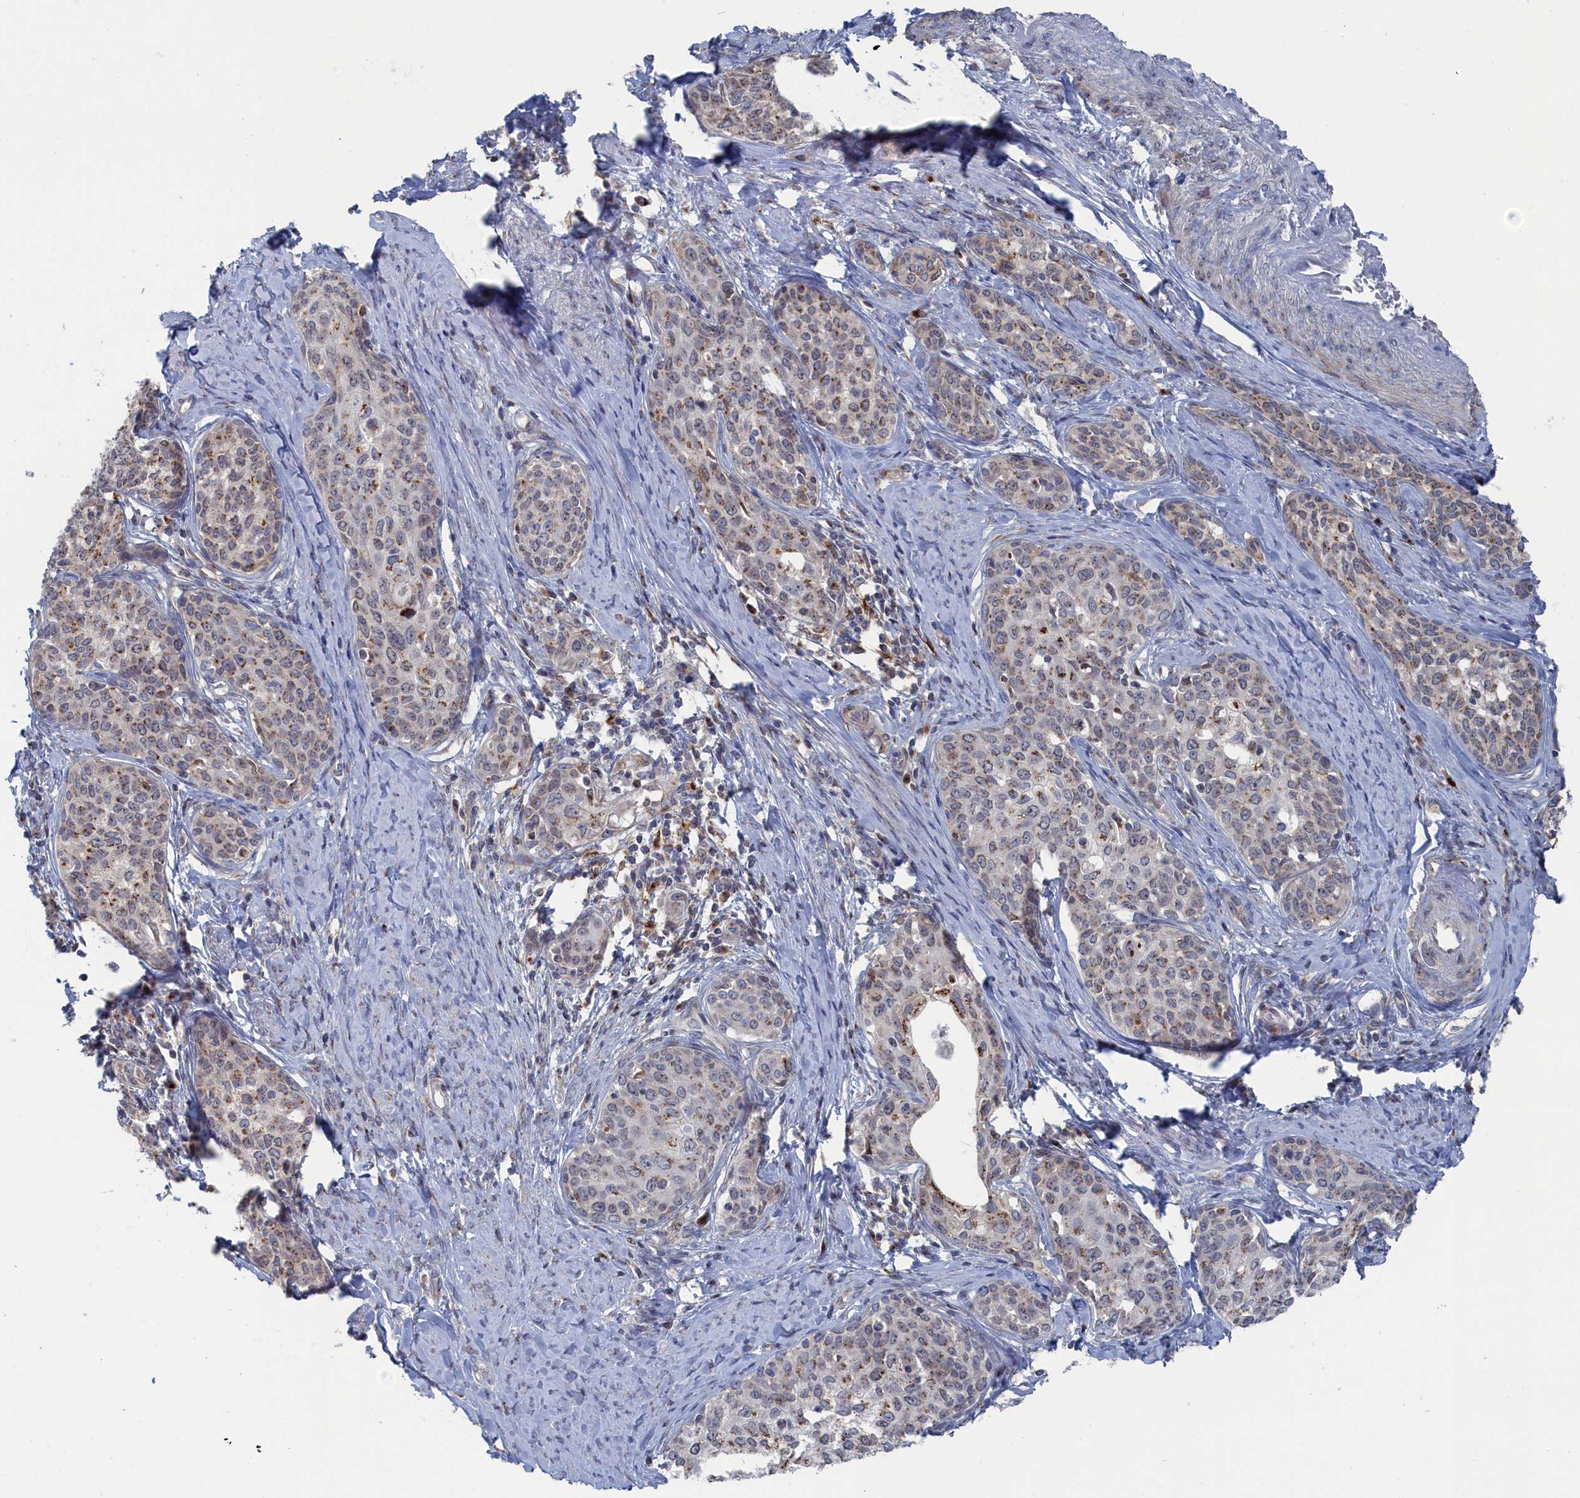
{"staining": {"intensity": "moderate", "quantity": "<25%", "location": "cytoplasmic/membranous"}, "tissue": "cervical cancer", "cell_type": "Tumor cells", "image_type": "cancer", "snomed": [{"axis": "morphology", "description": "Squamous cell carcinoma, NOS"}, {"axis": "morphology", "description": "Adenocarcinoma, NOS"}, {"axis": "topography", "description": "Cervix"}], "caption": "Tumor cells show low levels of moderate cytoplasmic/membranous expression in approximately <25% of cells in cervical cancer (adenocarcinoma).", "gene": "IRX1", "patient": {"sex": "female", "age": 52}}